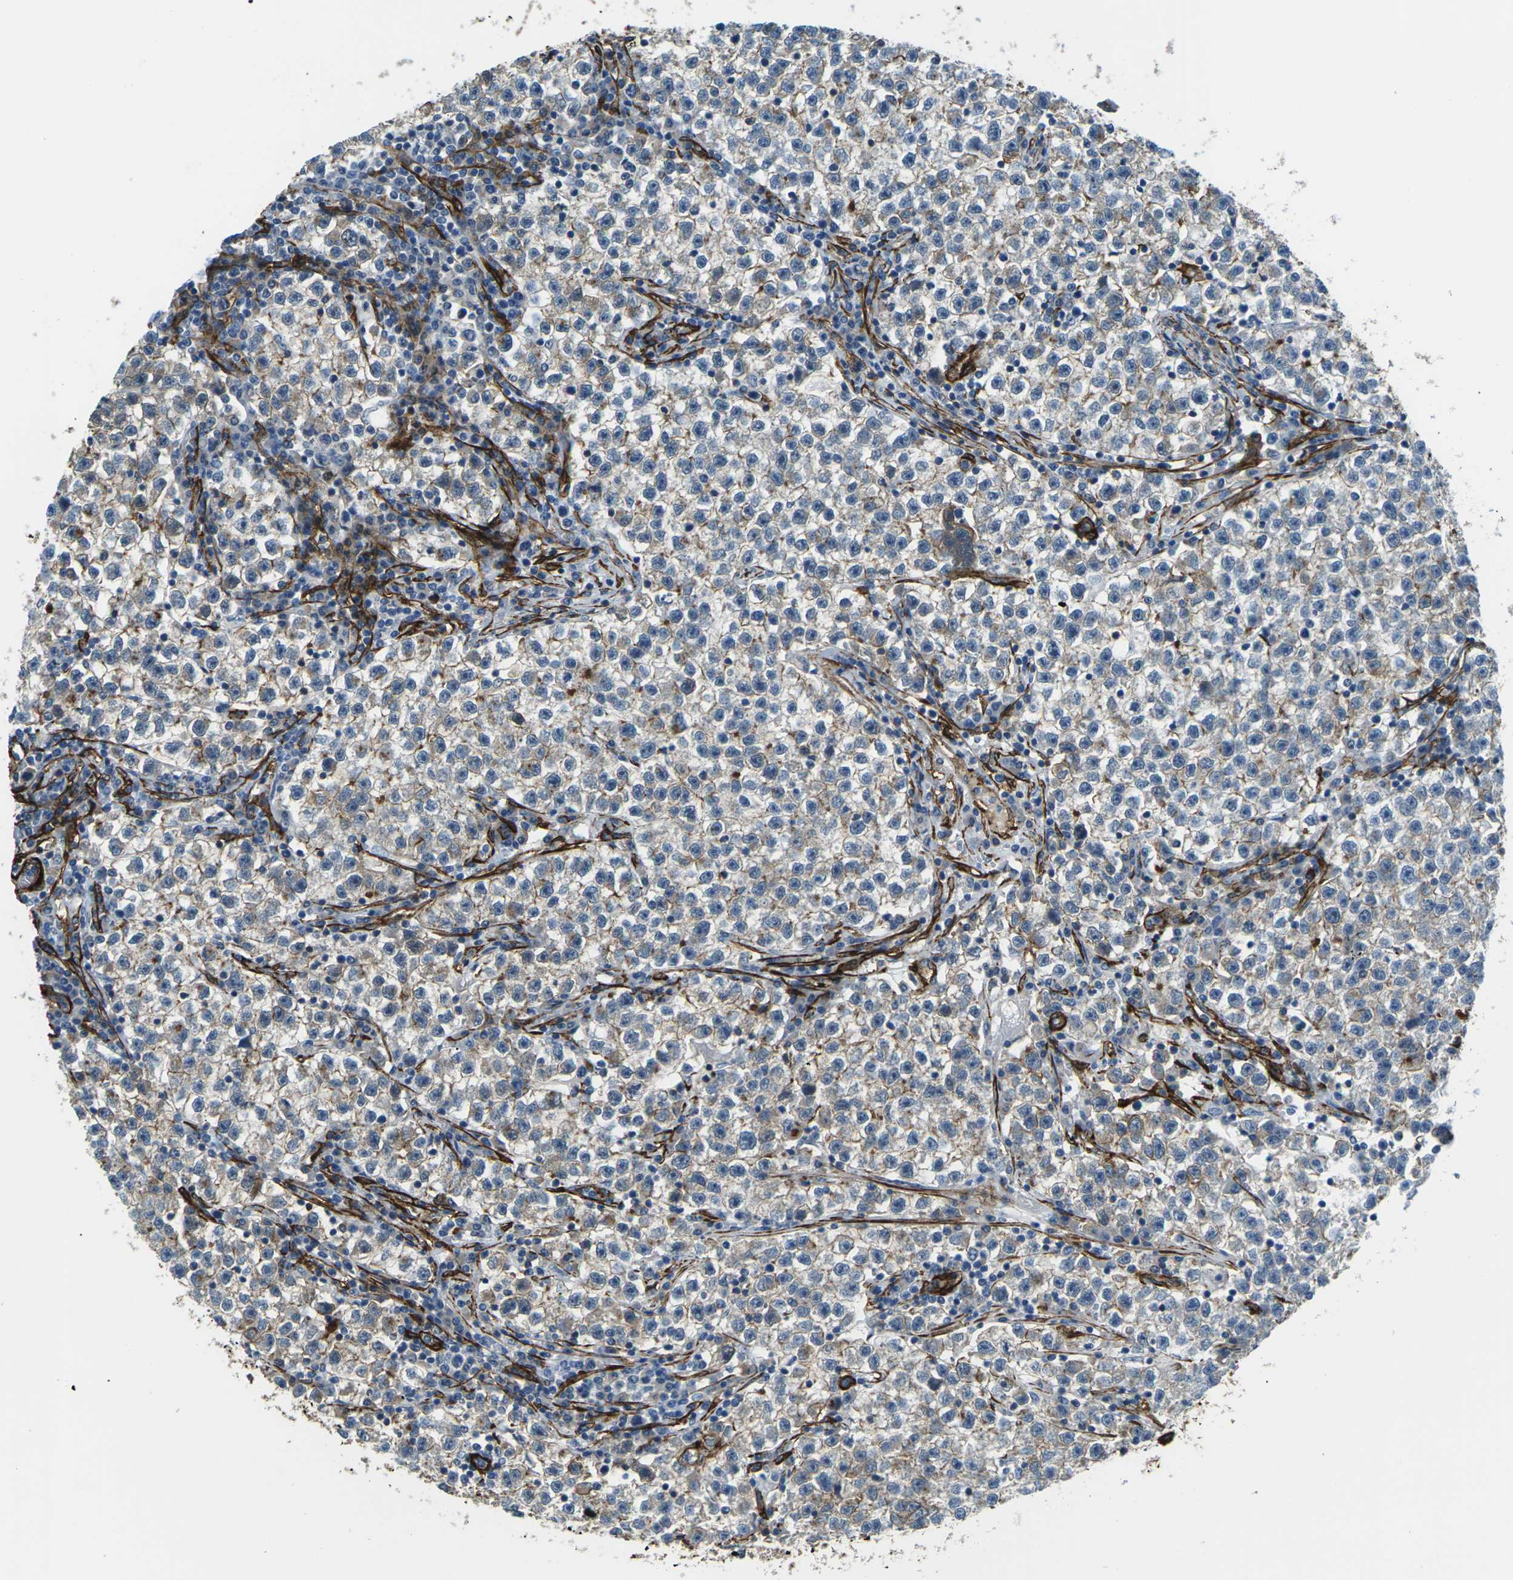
{"staining": {"intensity": "weak", "quantity": "<25%", "location": "cytoplasmic/membranous"}, "tissue": "testis cancer", "cell_type": "Tumor cells", "image_type": "cancer", "snomed": [{"axis": "morphology", "description": "Seminoma, NOS"}, {"axis": "topography", "description": "Testis"}], "caption": "DAB immunohistochemical staining of human seminoma (testis) exhibits no significant staining in tumor cells.", "gene": "GRAMD1C", "patient": {"sex": "male", "age": 22}}